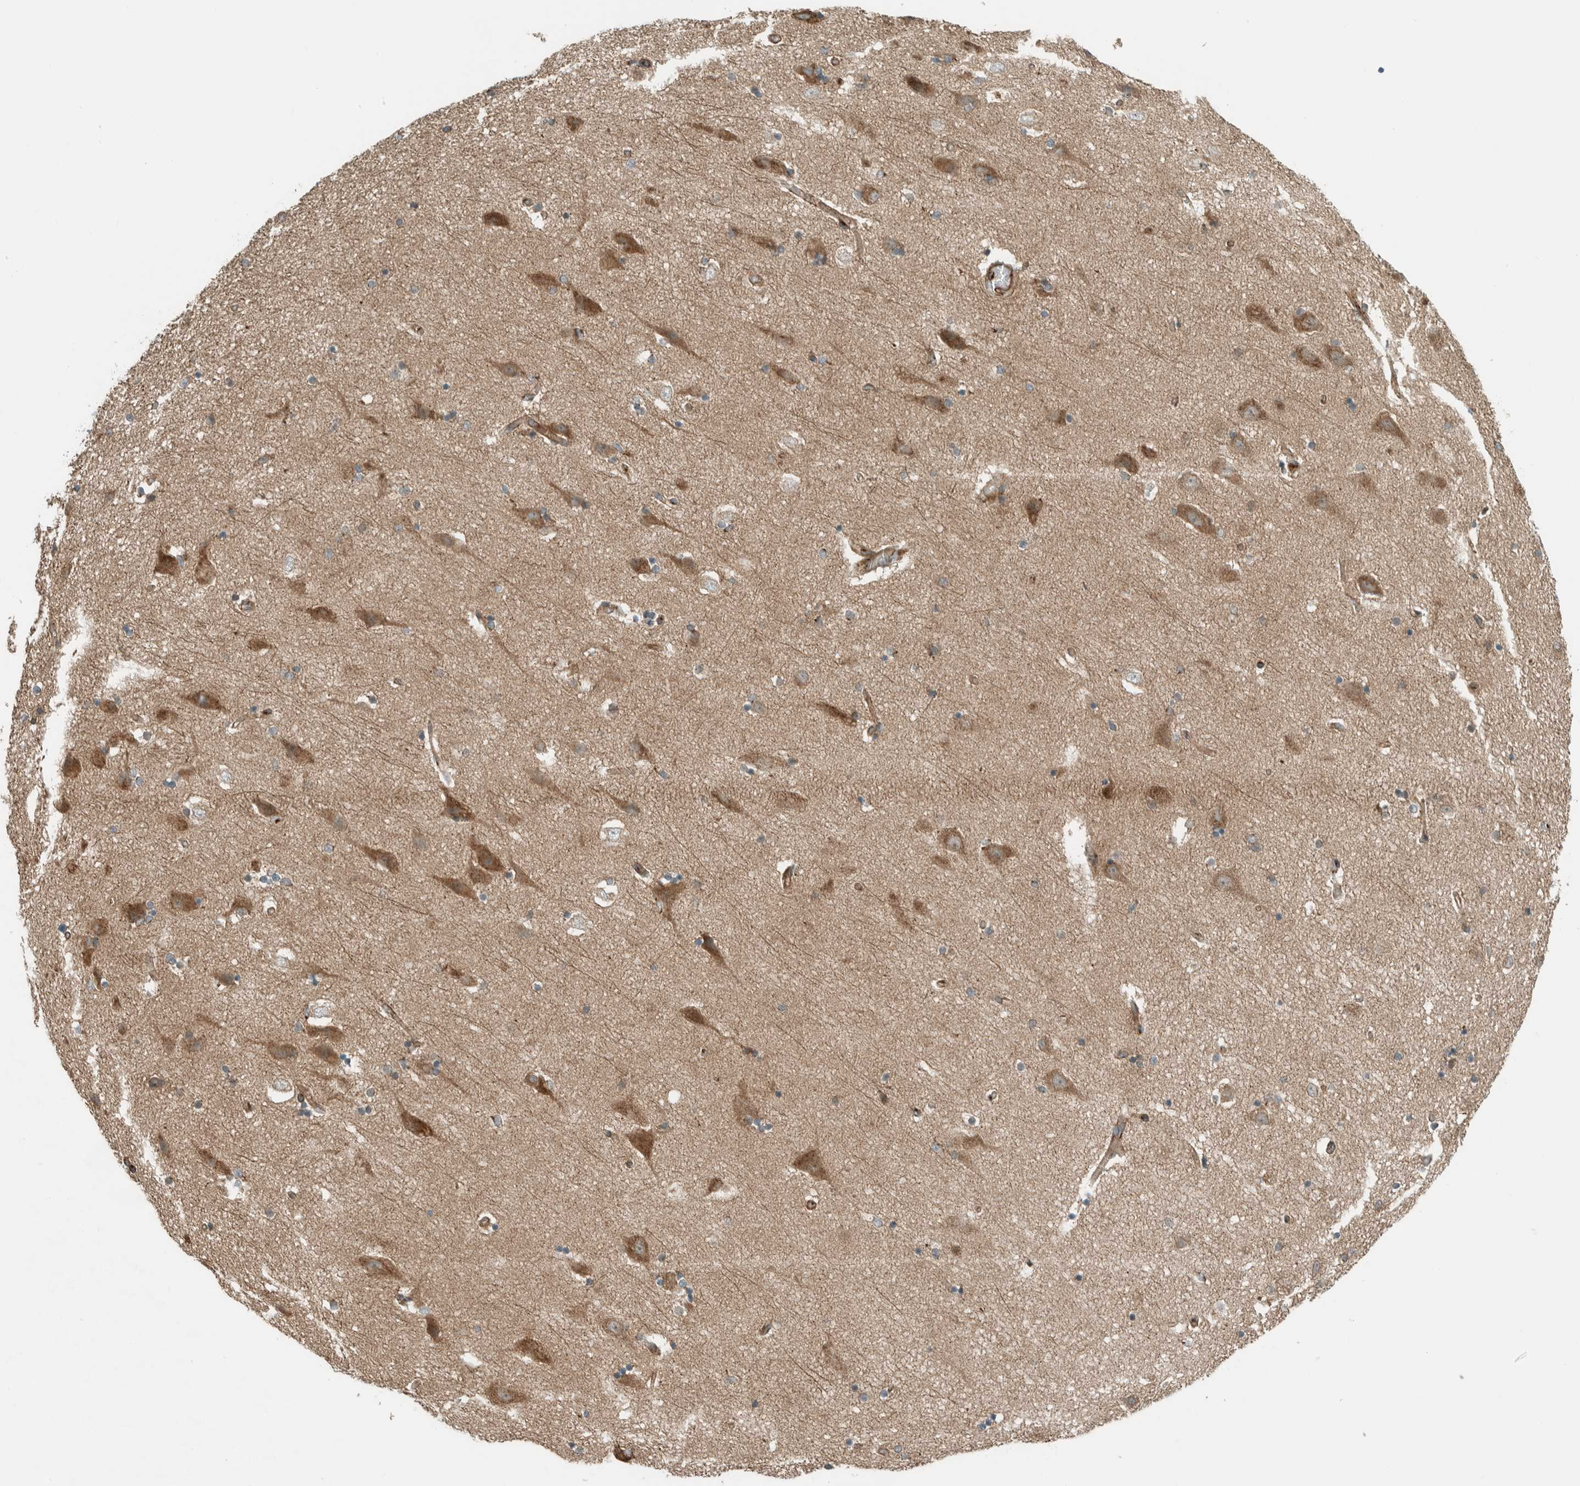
{"staining": {"intensity": "weak", "quantity": "<25%", "location": "cytoplasmic/membranous"}, "tissue": "hippocampus", "cell_type": "Glial cells", "image_type": "normal", "snomed": [{"axis": "morphology", "description": "Normal tissue, NOS"}, {"axis": "topography", "description": "Hippocampus"}], "caption": "DAB (3,3'-diaminobenzidine) immunohistochemical staining of normal human hippocampus displays no significant expression in glial cells.", "gene": "EXOC7", "patient": {"sex": "female", "age": 54}}